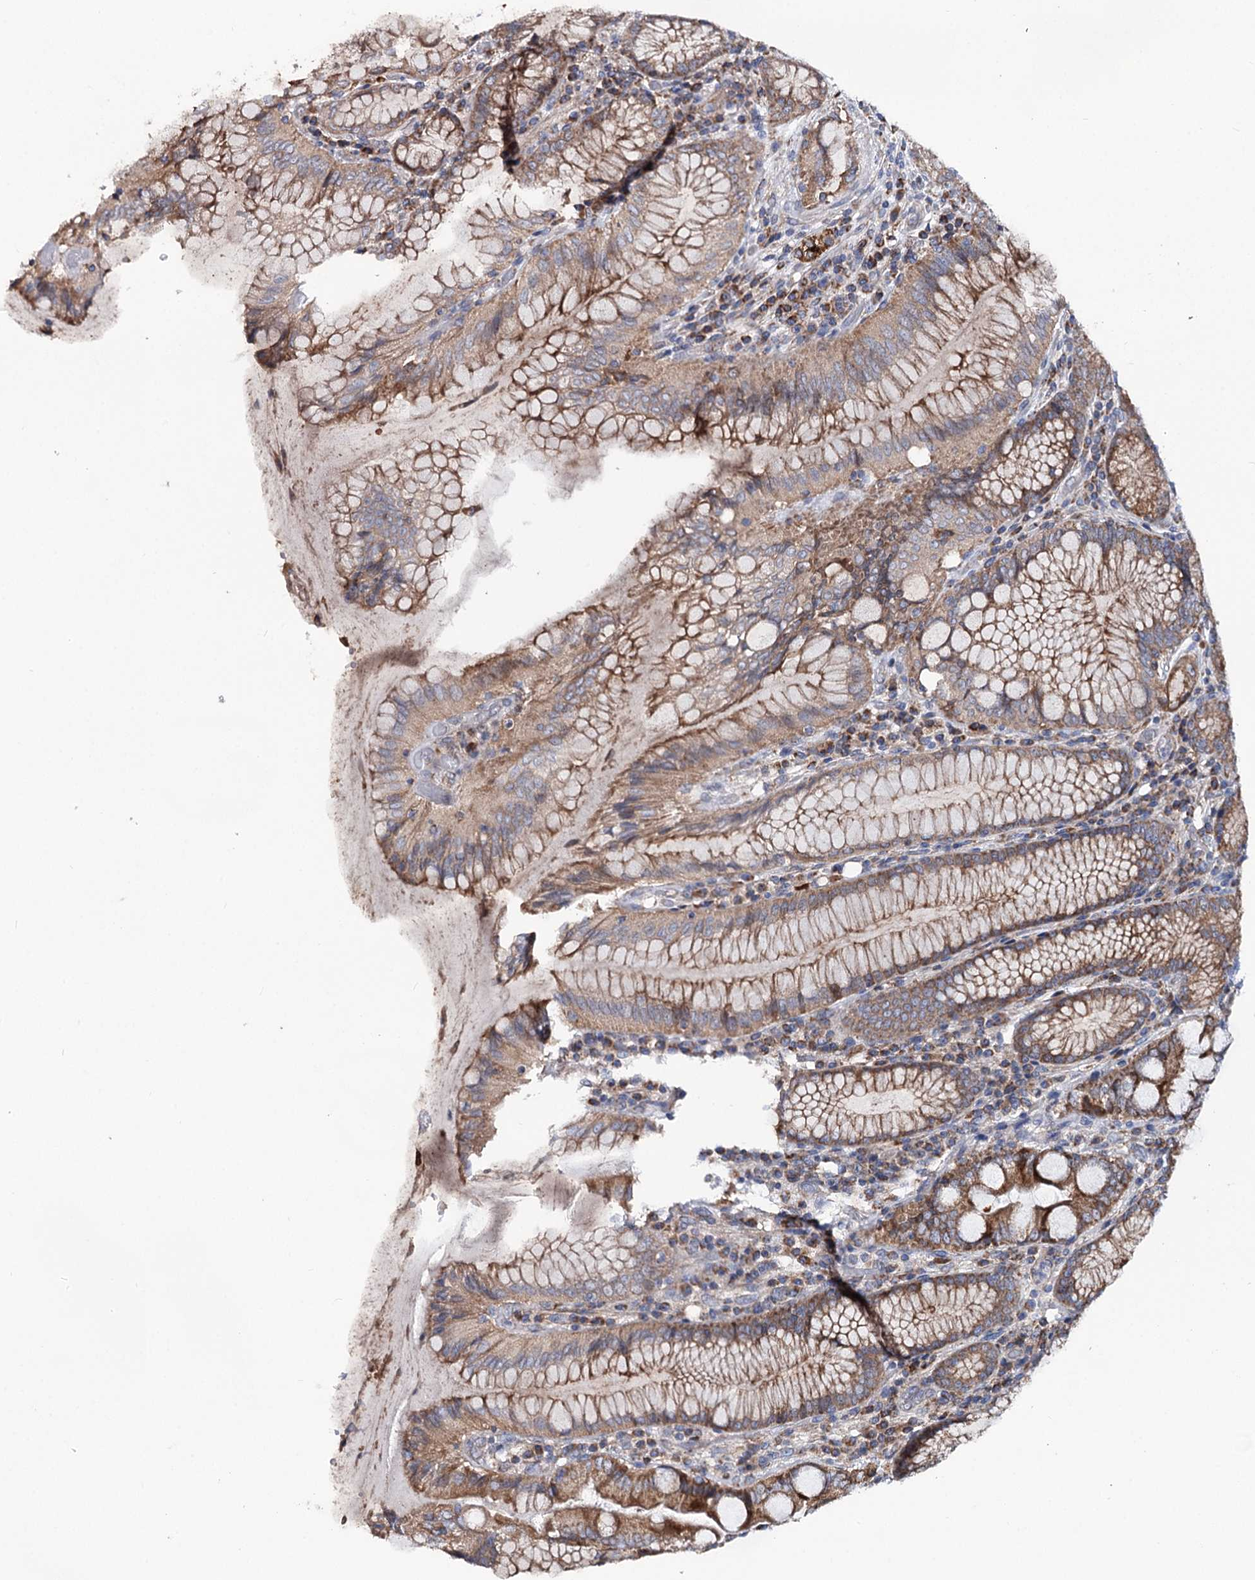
{"staining": {"intensity": "strong", "quantity": ">75%", "location": "cytoplasmic/membranous"}, "tissue": "stomach", "cell_type": "Glandular cells", "image_type": "normal", "snomed": [{"axis": "morphology", "description": "Normal tissue, NOS"}, {"axis": "topography", "description": "Stomach, upper"}, {"axis": "topography", "description": "Stomach, lower"}], "caption": "A micrograph of human stomach stained for a protein demonstrates strong cytoplasmic/membranous brown staining in glandular cells.", "gene": "MSANTD2", "patient": {"sex": "female", "age": 76}}